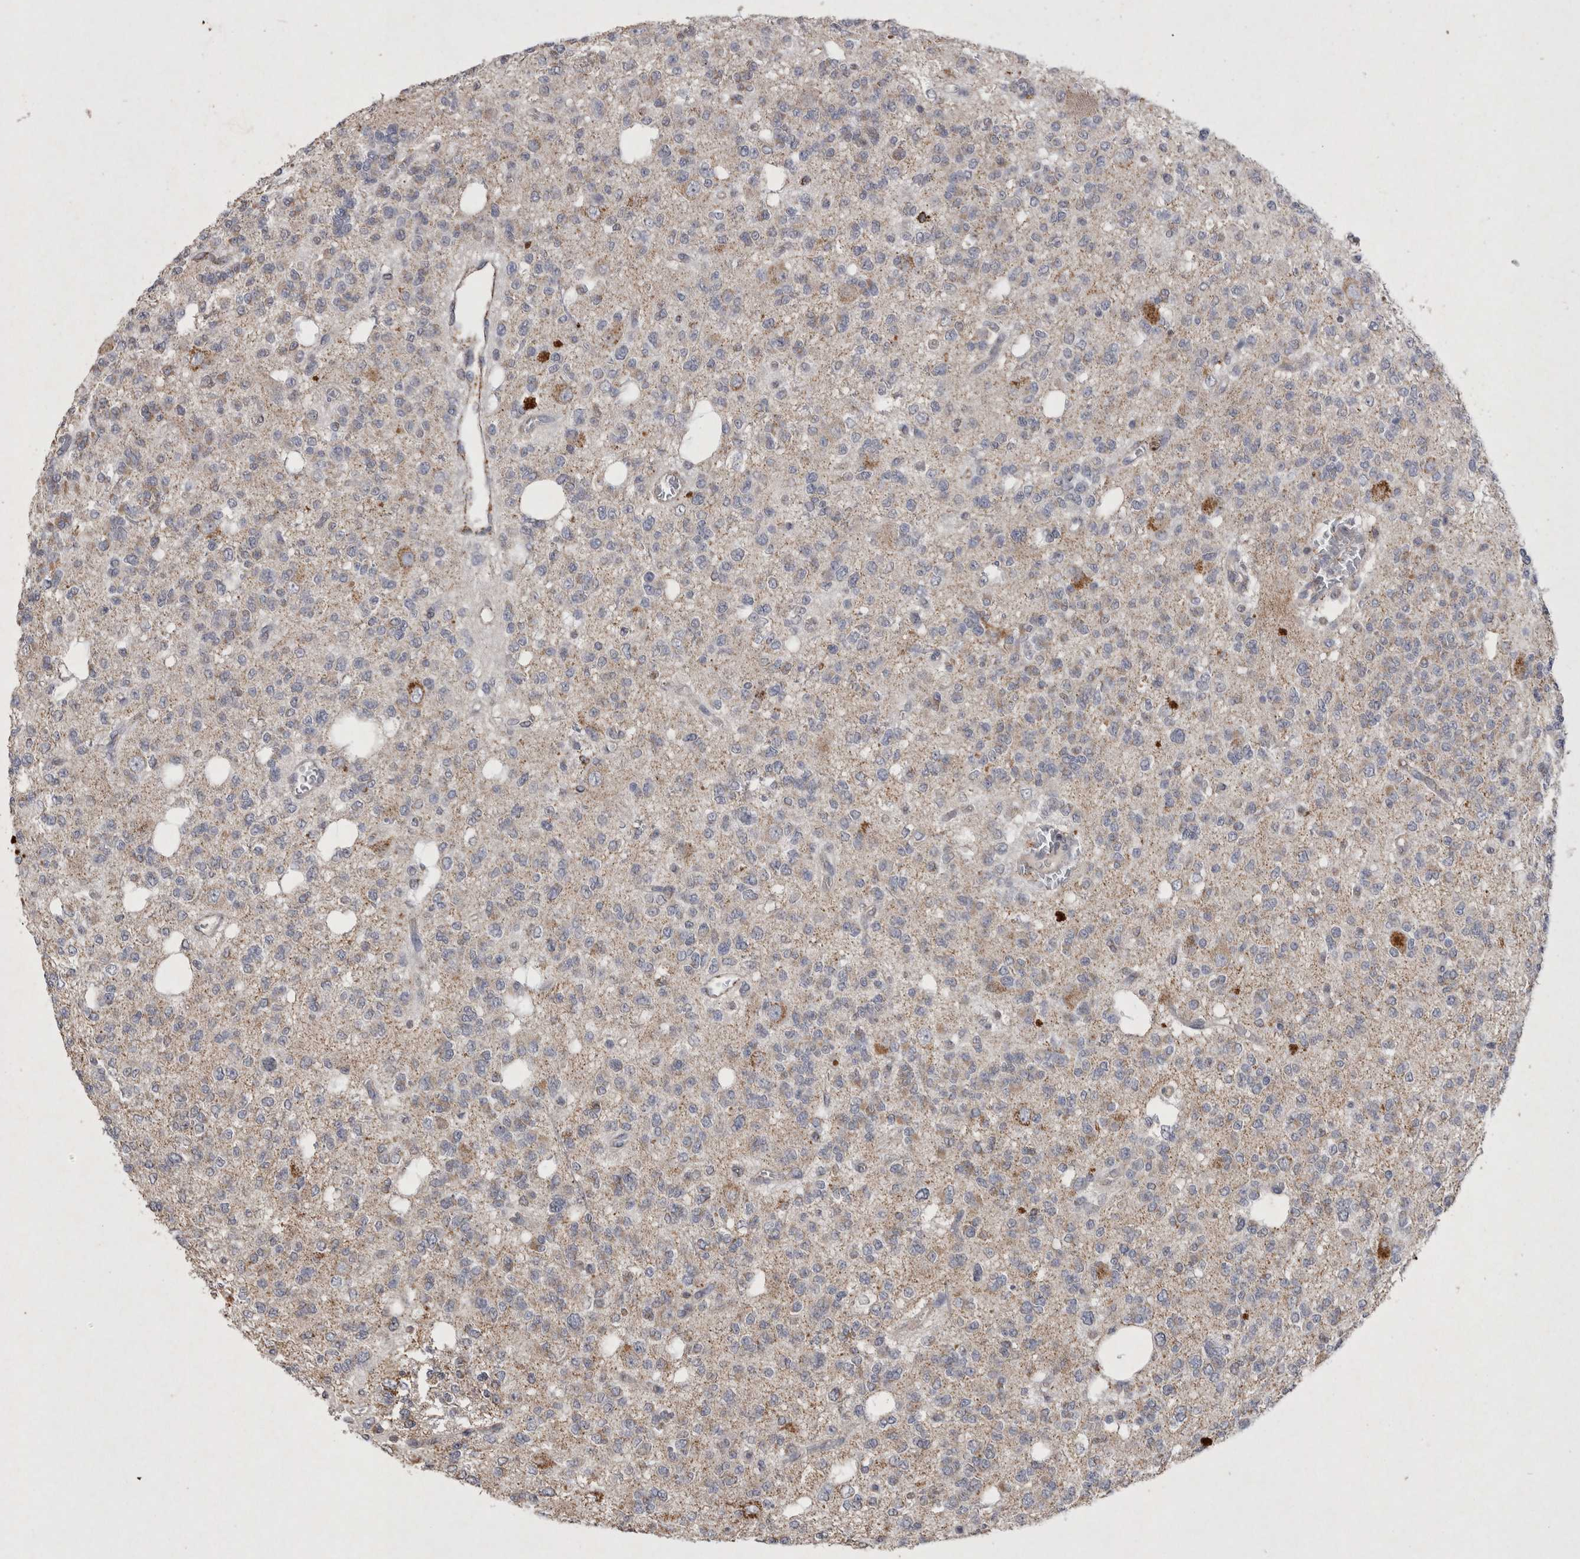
{"staining": {"intensity": "negative", "quantity": "none", "location": "none"}, "tissue": "glioma", "cell_type": "Tumor cells", "image_type": "cancer", "snomed": [{"axis": "morphology", "description": "Glioma, malignant, Low grade"}, {"axis": "topography", "description": "Brain"}], "caption": "Immunohistochemistry (IHC) histopathology image of neoplastic tissue: glioma stained with DAB (3,3'-diaminobenzidine) exhibits no significant protein positivity in tumor cells.", "gene": "DKK3", "patient": {"sex": "male", "age": 38}}